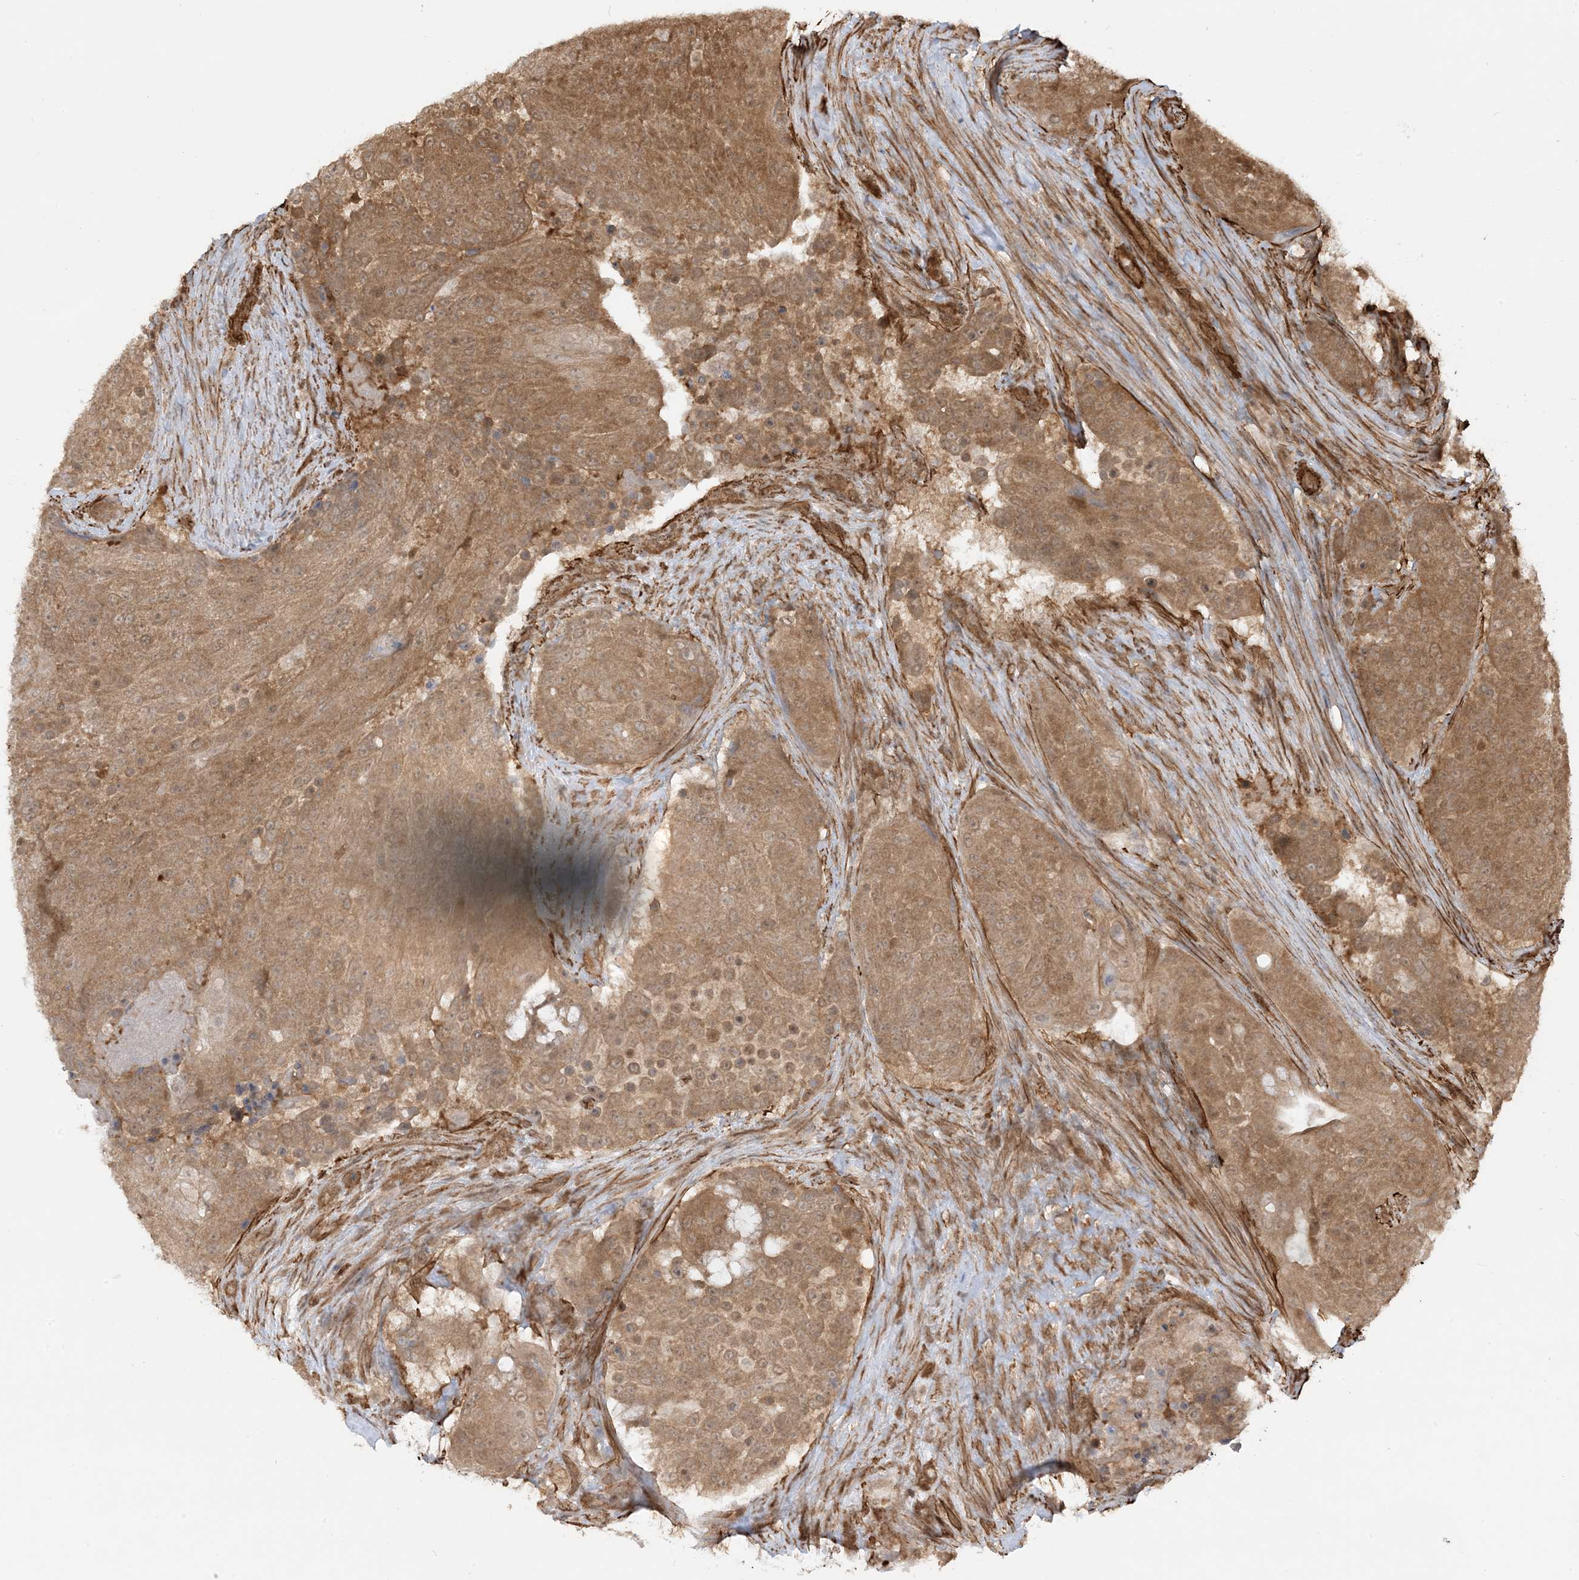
{"staining": {"intensity": "moderate", "quantity": ">75%", "location": "cytoplasmic/membranous"}, "tissue": "urothelial cancer", "cell_type": "Tumor cells", "image_type": "cancer", "snomed": [{"axis": "morphology", "description": "Urothelial carcinoma, High grade"}, {"axis": "topography", "description": "Urinary bladder"}], "caption": "Immunohistochemical staining of high-grade urothelial carcinoma exhibits medium levels of moderate cytoplasmic/membranous positivity in about >75% of tumor cells.", "gene": "TBCC", "patient": {"sex": "female", "age": 63}}